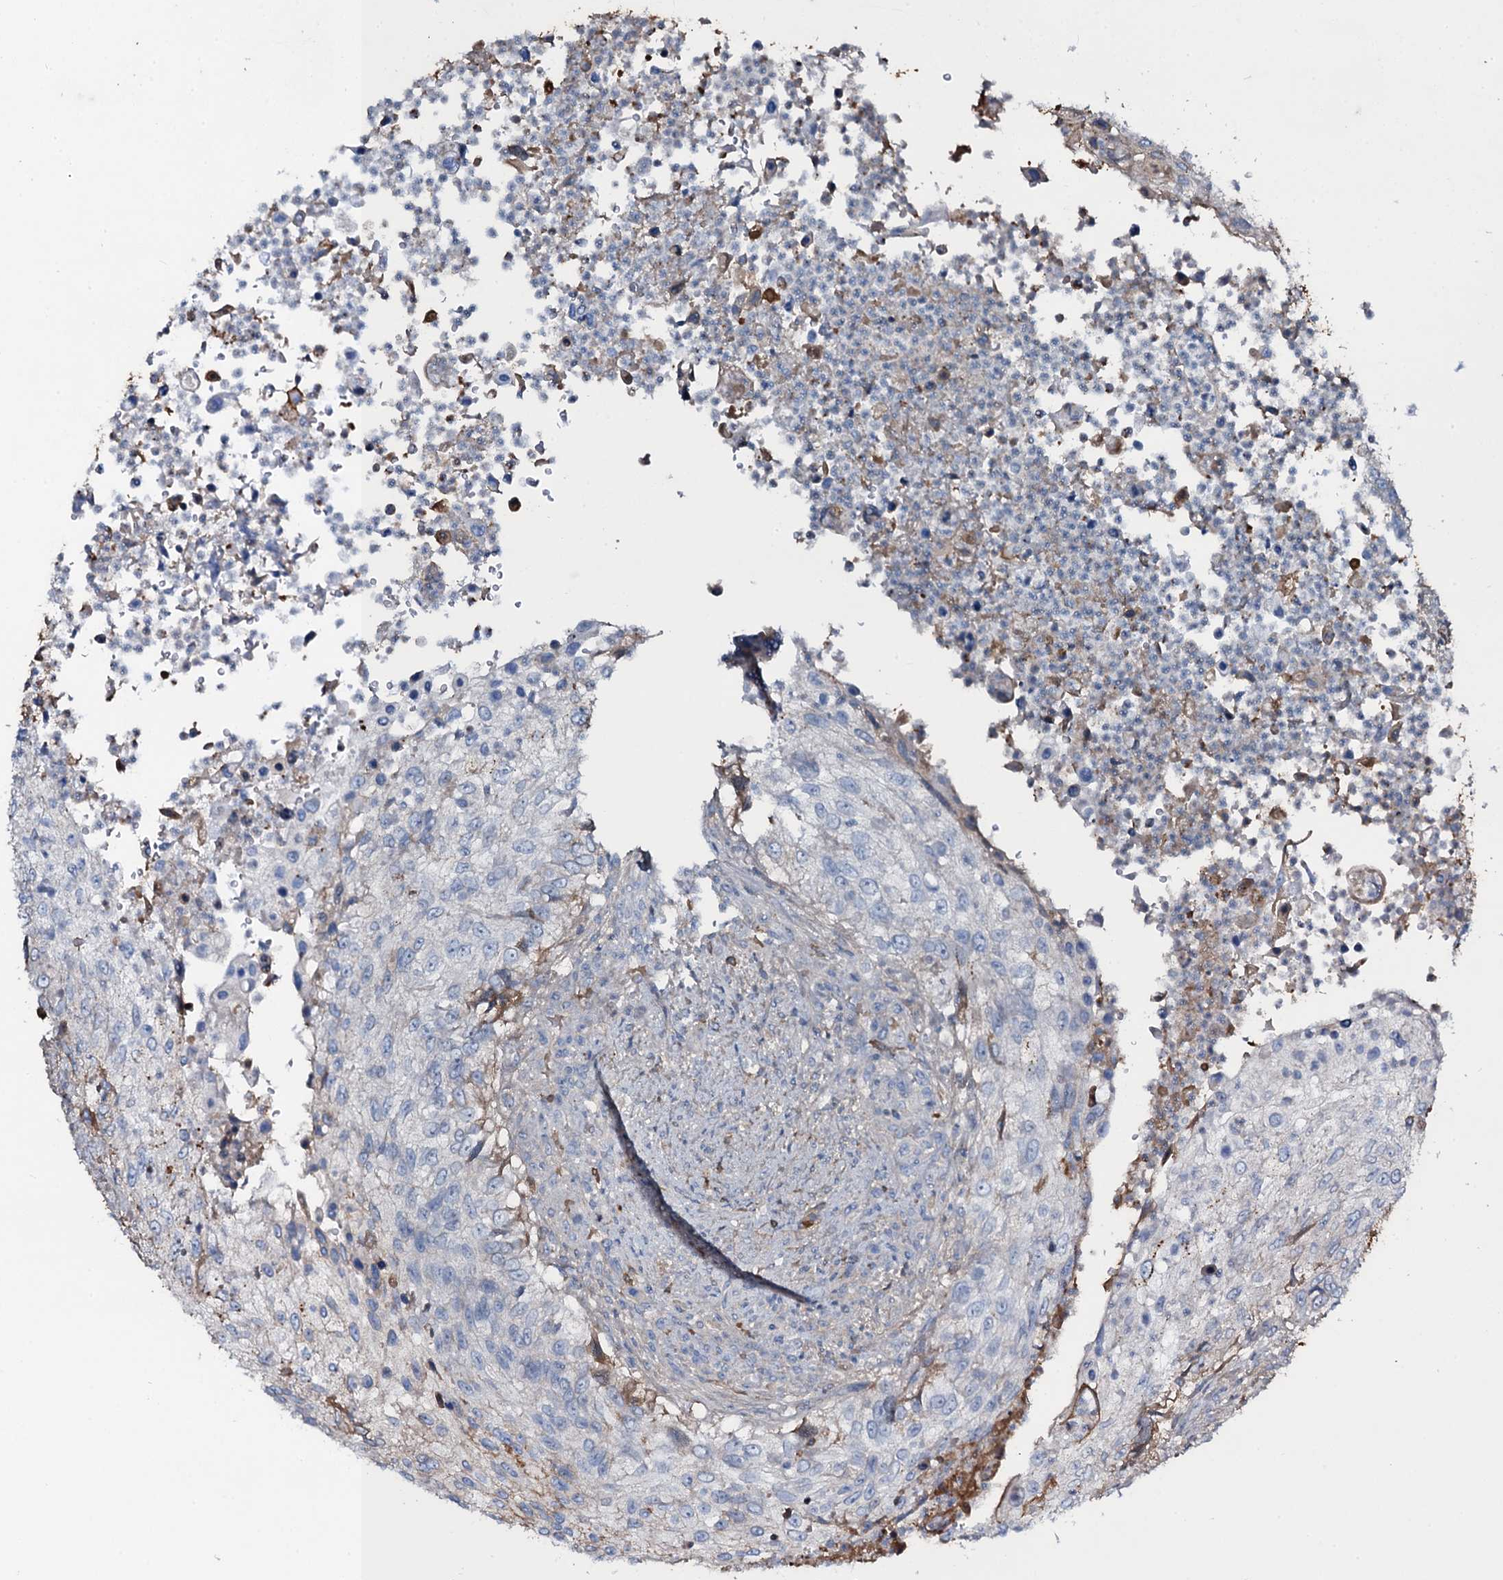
{"staining": {"intensity": "negative", "quantity": "none", "location": "none"}, "tissue": "urothelial cancer", "cell_type": "Tumor cells", "image_type": "cancer", "snomed": [{"axis": "morphology", "description": "Urothelial carcinoma, High grade"}, {"axis": "topography", "description": "Urinary bladder"}], "caption": "This photomicrograph is of urothelial cancer stained with IHC to label a protein in brown with the nuclei are counter-stained blue. There is no positivity in tumor cells.", "gene": "EDN1", "patient": {"sex": "female", "age": 60}}